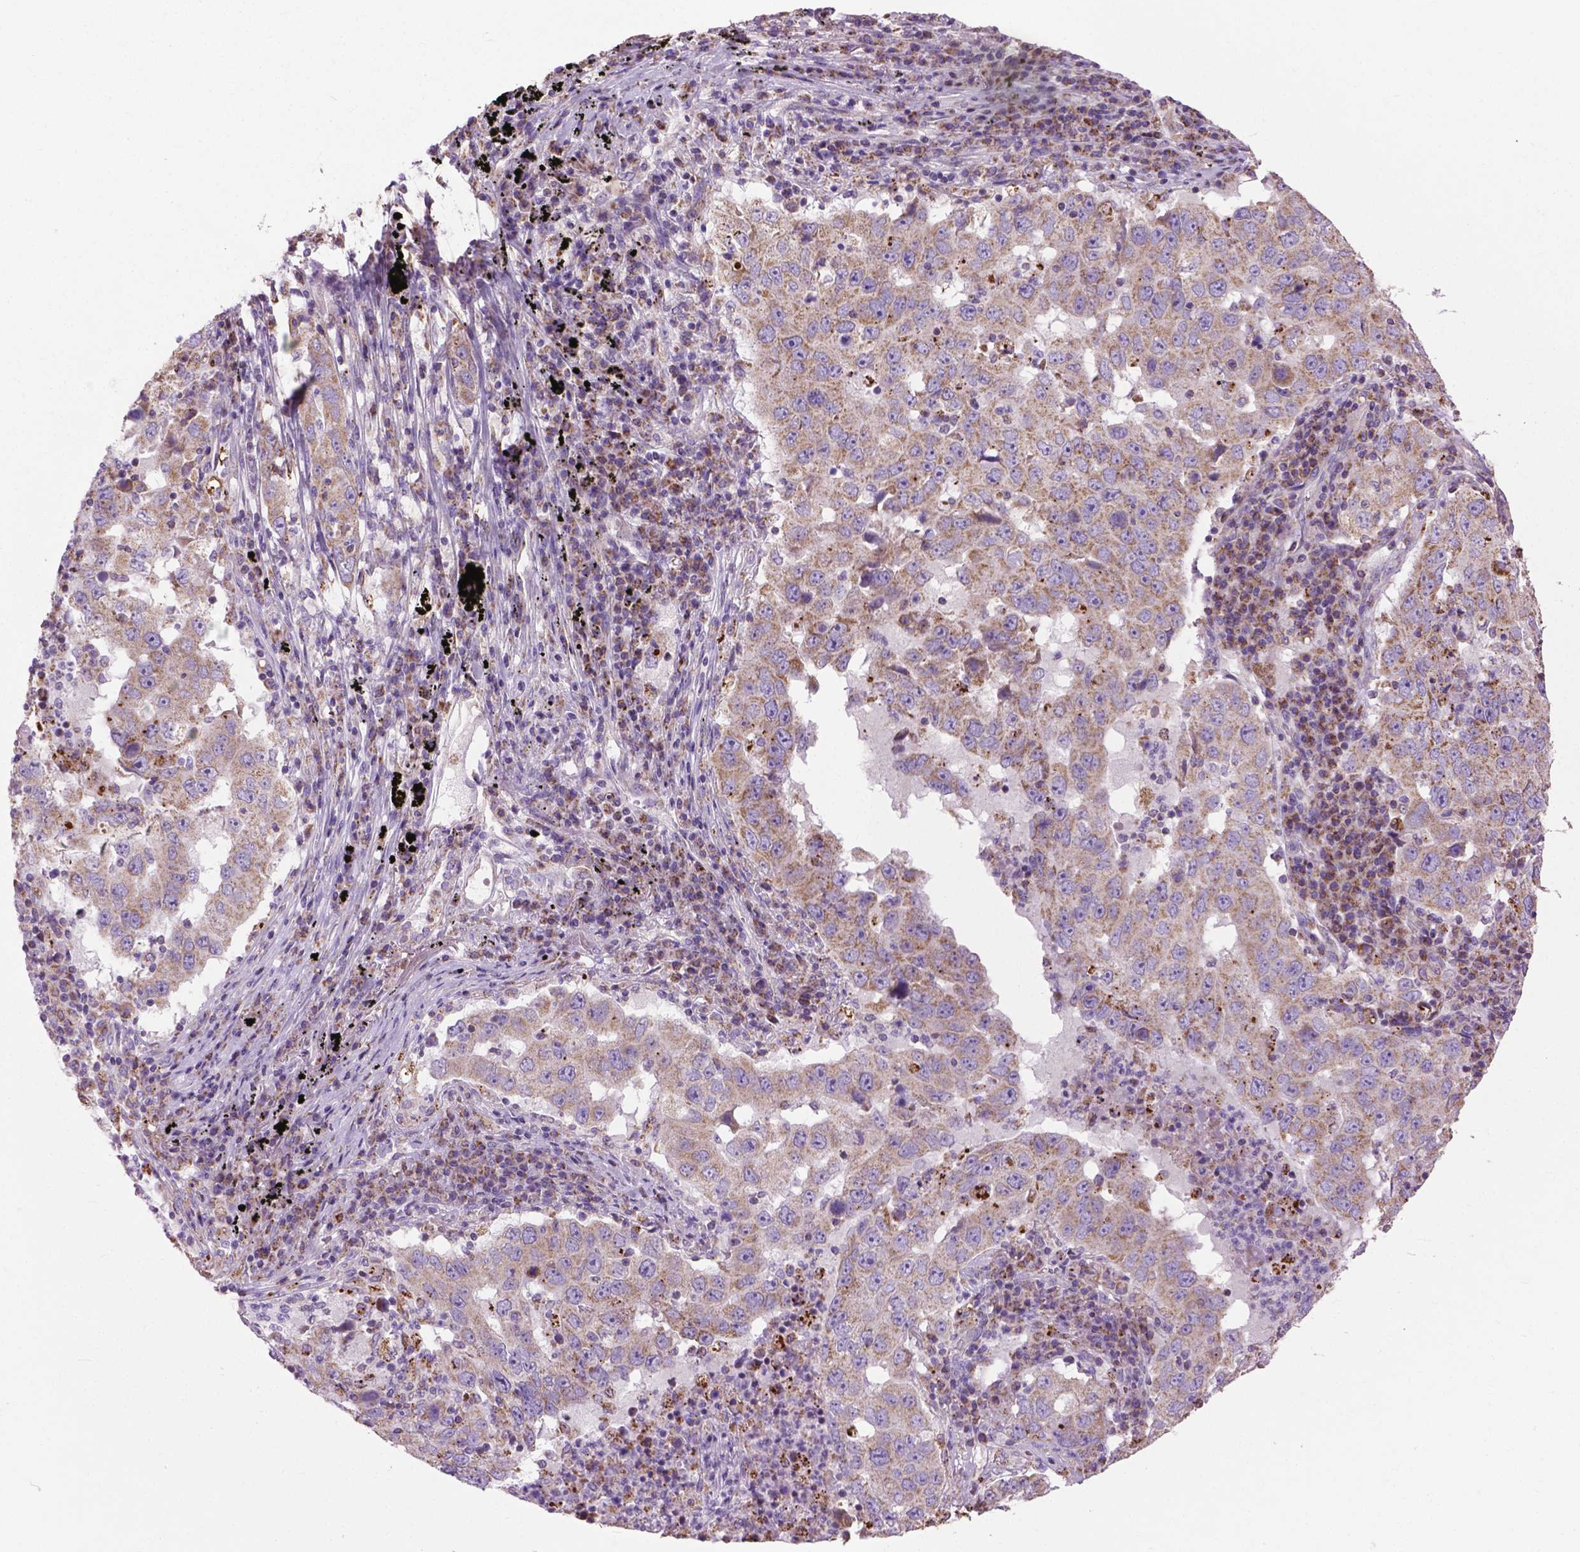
{"staining": {"intensity": "weak", "quantity": ">75%", "location": "cytoplasmic/membranous"}, "tissue": "lung cancer", "cell_type": "Tumor cells", "image_type": "cancer", "snomed": [{"axis": "morphology", "description": "Adenocarcinoma, NOS"}, {"axis": "topography", "description": "Lung"}], "caption": "Immunohistochemistry image of human lung adenocarcinoma stained for a protein (brown), which exhibits low levels of weak cytoplasmic/membranous positivity in approximately >75% of tumor cells.", "gene": "VDAC1", "patient": {"sex": "male", "age": 73}}